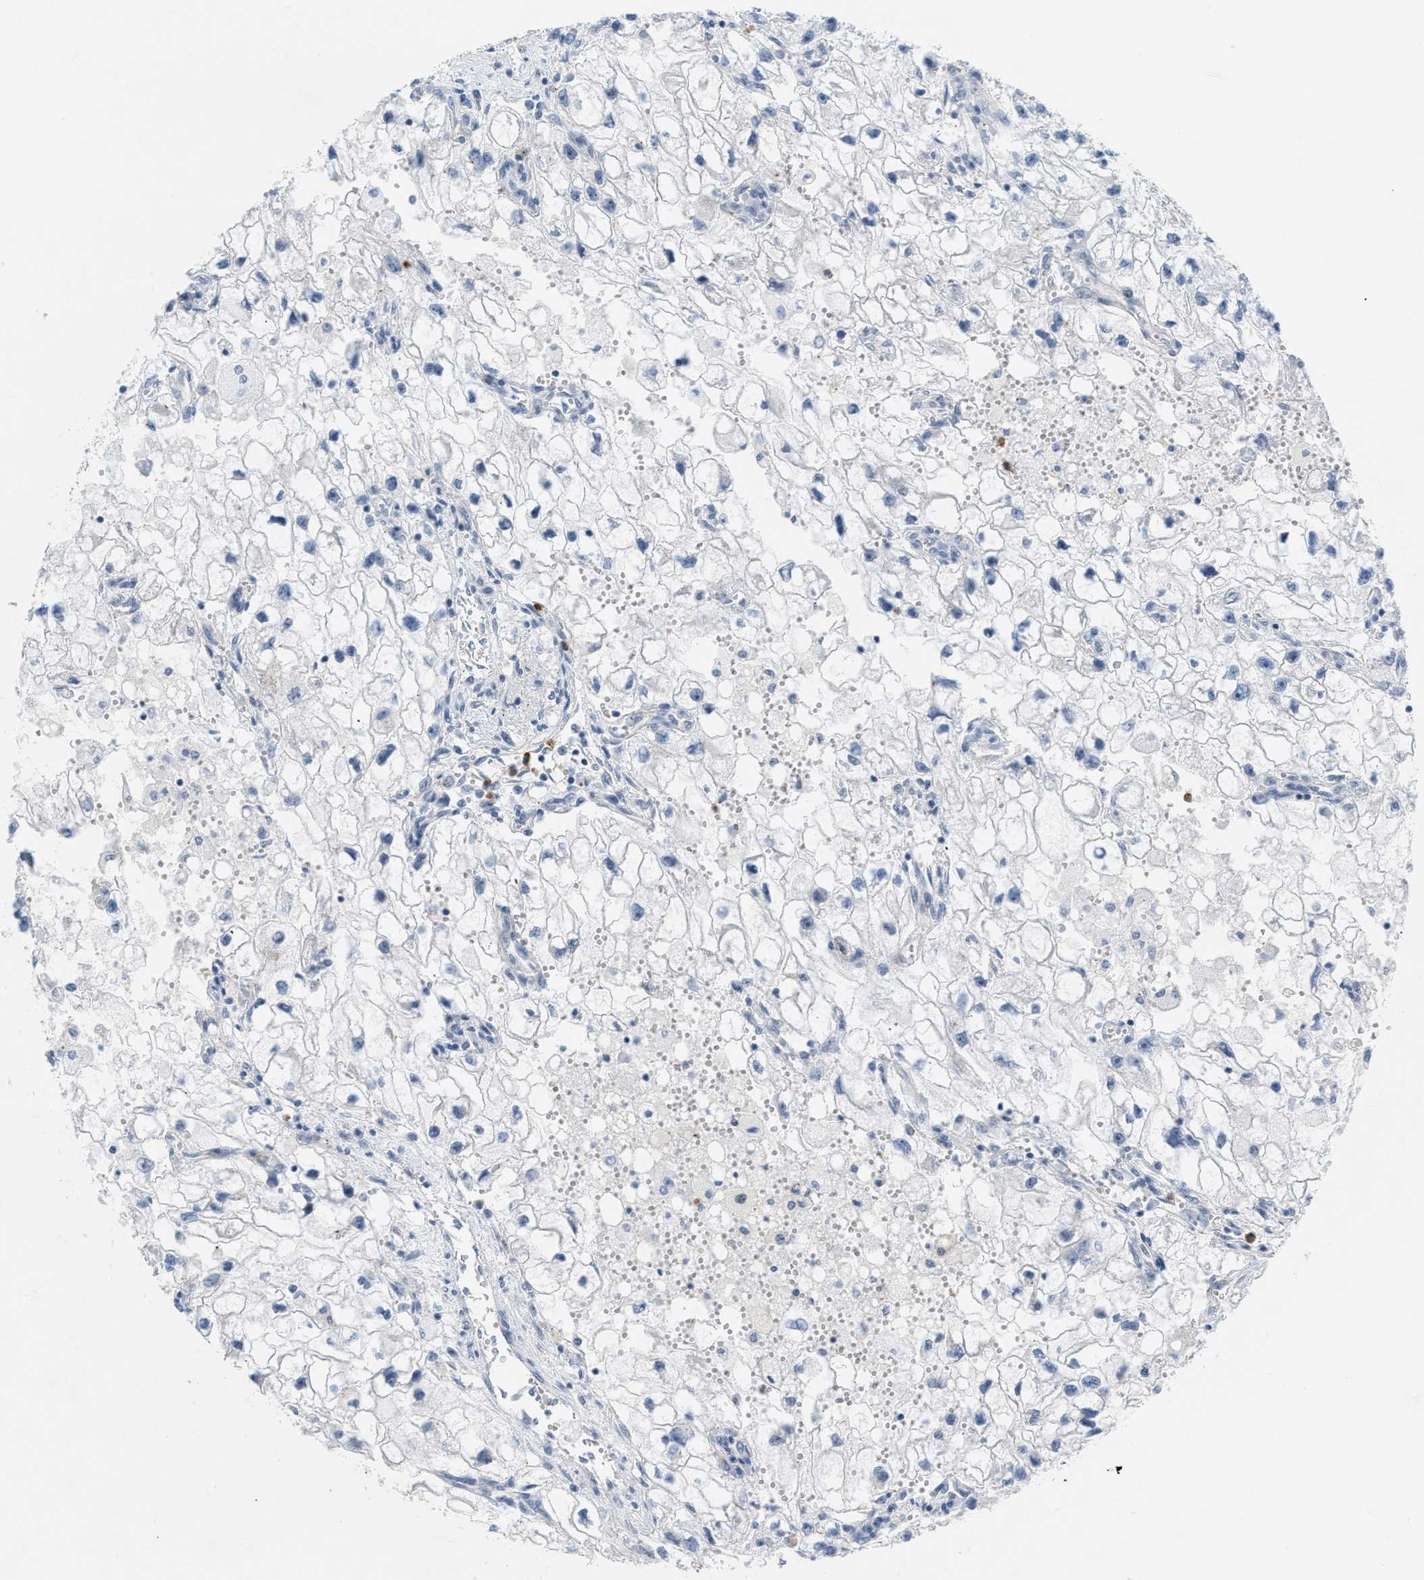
{"staining": {"intensity": "negative", "quantity": "none", "location": "none"}, "tissue": "renal cancer", "cell_type": "Tumor cells", "image_type": "cancer", "snomed": [{"axis": "morphology", "description": "Adenocarcinoma, NOS"}, {"axis": "topography", "description": "Kidney"}], "caption": "Immunohistochemical staining of renal adenocarcinoma shows no significant staining in tumor cells. (Brightfield microscopy of DAB (3,3'-diaminobenzidine) immunohistochemistry at high magnification).", "gene": "ZNF408", "patient": {"sex": "female", "age": 70}}